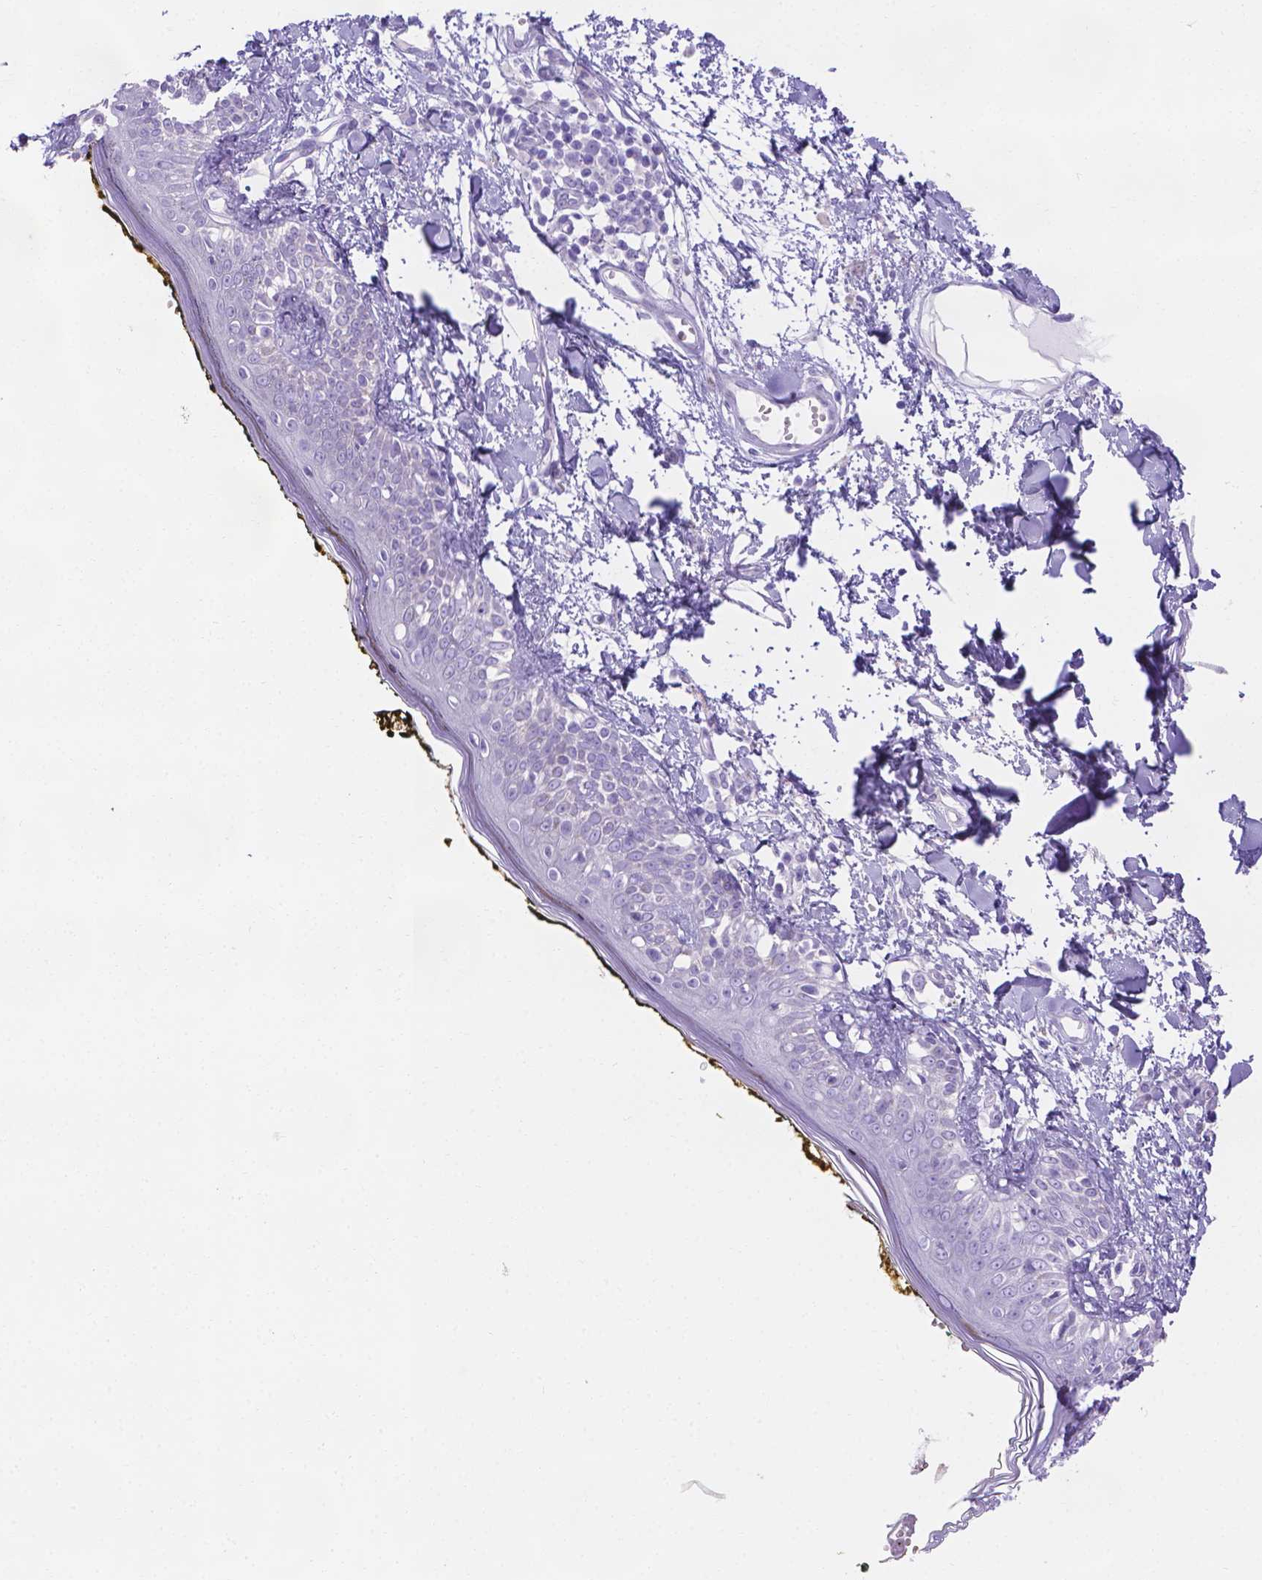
{"staining": {"intensity": "negative", "quantity": "none", "location": "none"}, "tissue": "skin", "cell_type": "Fibroblasts", "image_type": "normal", "snomed": [{"axis": "morphology", "description": "Normal tissue, NOS"}, {"axis": "topography", "description": "Skin"}], "caption": "DAB (3,3'-diaminobenzidine) immunohistochemical staining of unremarkable human skin reveals no significant positivity in fibroblasts. The staining is performed using DAB brown chromogen with nuclei counter-stained in using hematoxylin.", "gene": "MLN", "patient": {"sex": "male", "age": 76}}